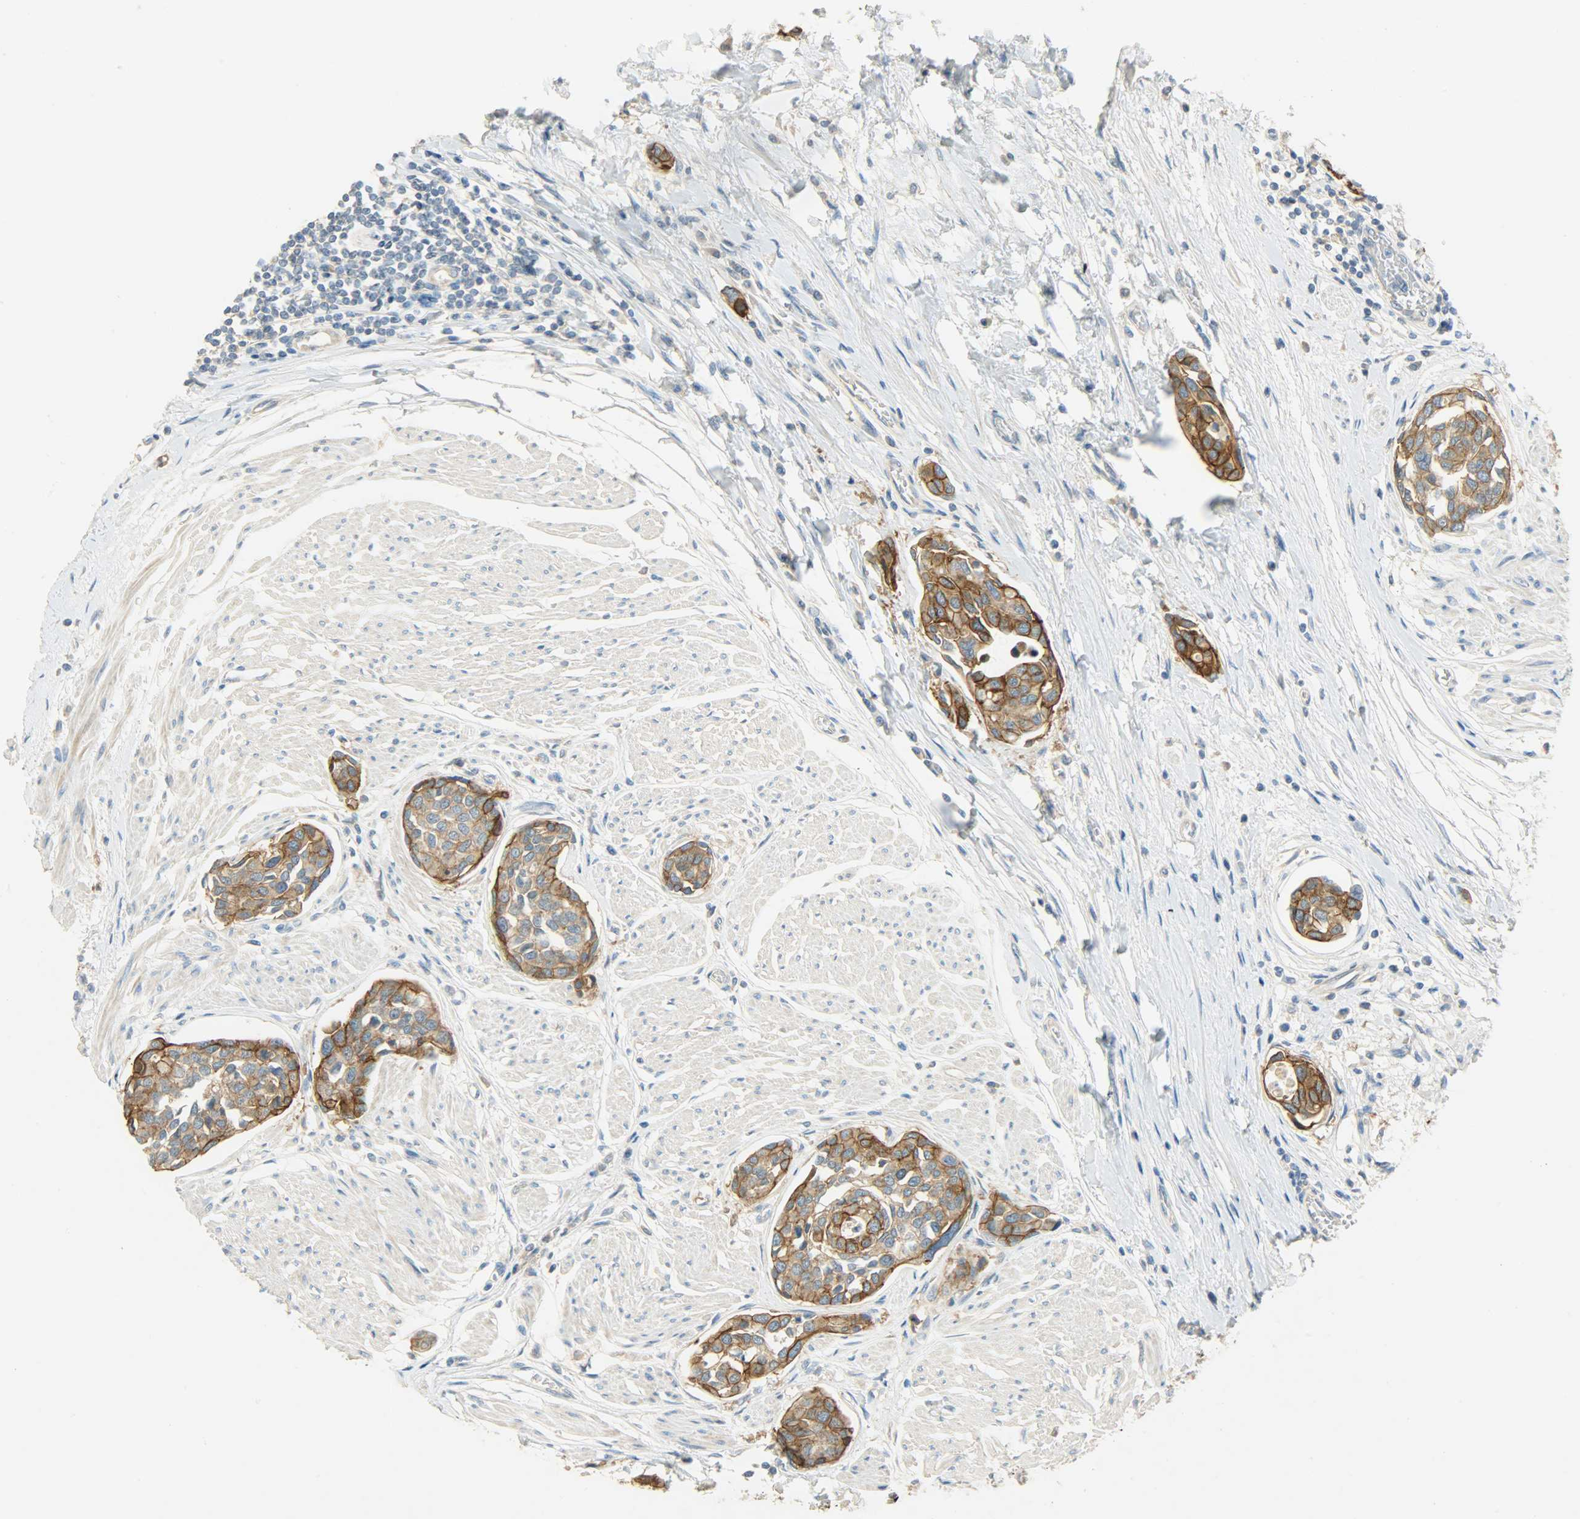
{"staining": {"intensity": "strong", "quantity": ">75%", "location": "cytoplasmic/membranous"}, "tissue": "urothelial cancer", "cell_type": "Tumor cells", "image_type": "cancer", "snomed": [{"axis": "morphology", "description": "Urothelial carcinoma, High grade"}, {"axis": "topography", "description": "Urinary bladder"}], "caption": "Brown immunohistochemical staining in high-grade urothelial carcinoma reveals strong cytoplasmic/membranous expression in about >75% of tumor cells.", "gene": "DSG2", "patient": {"sex": "male", "age": 78}}